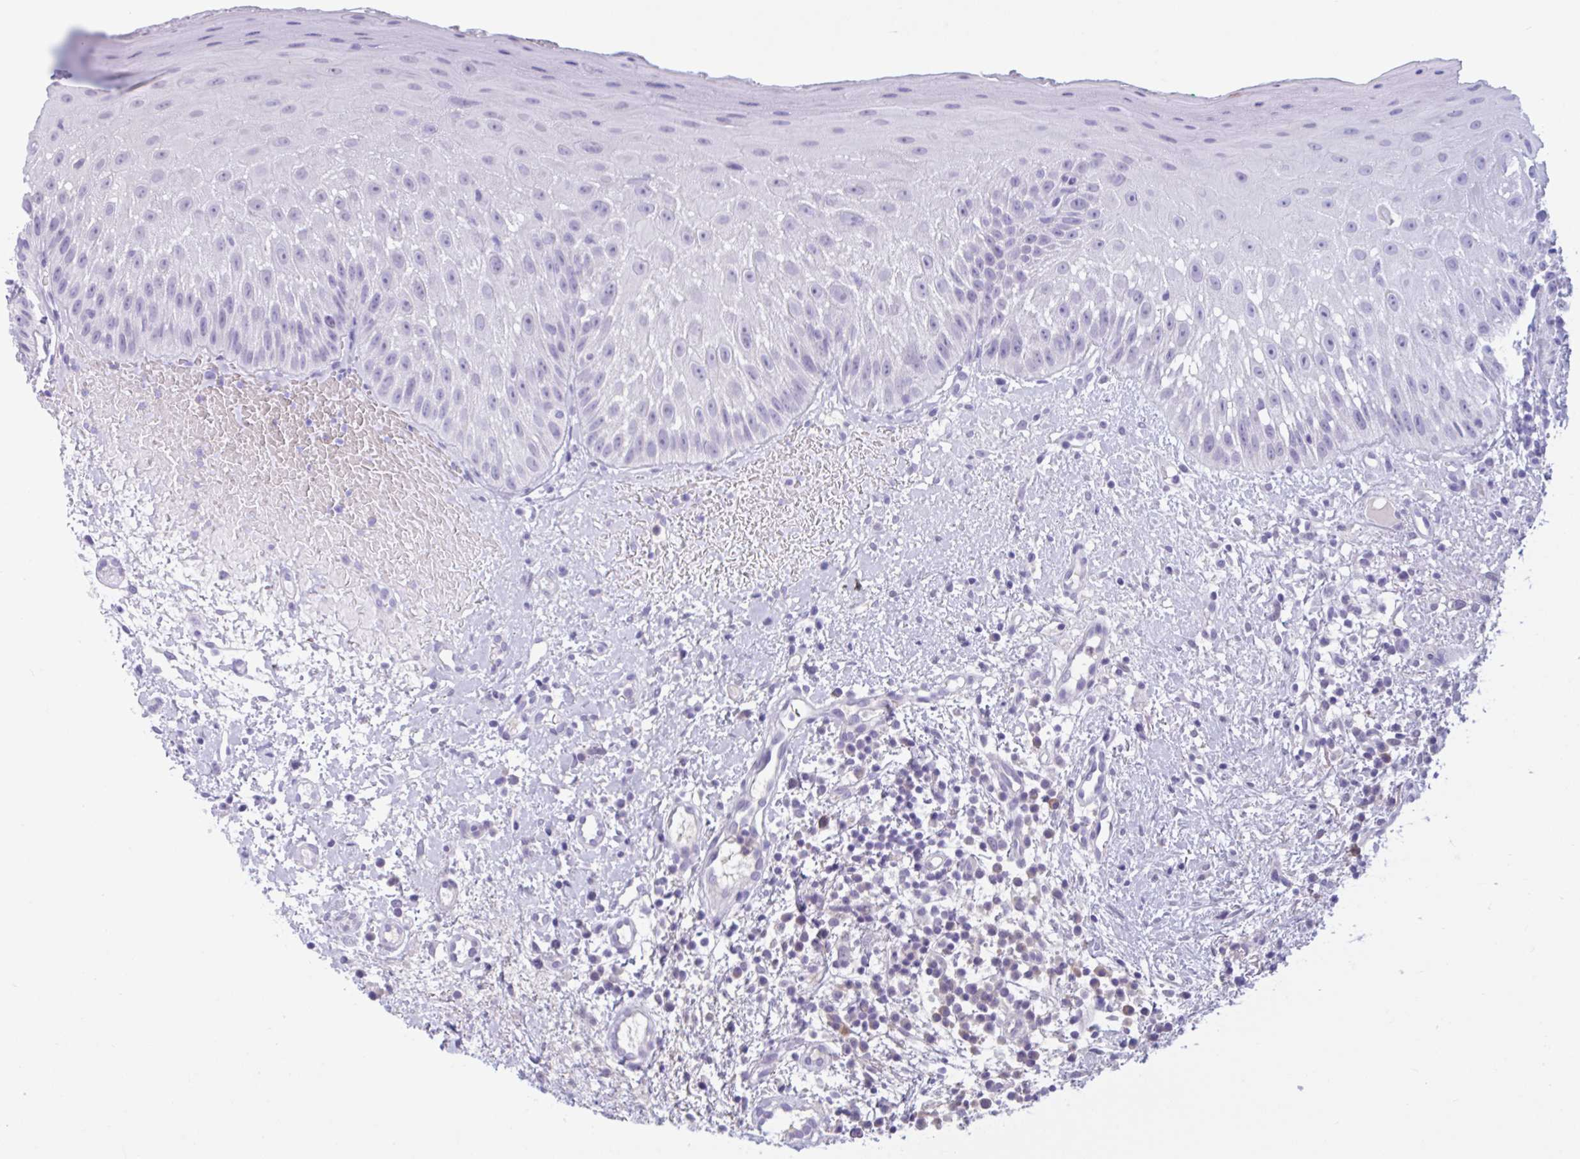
{"staining": {"intensity": "negative", "quantity": "none", "location": "none"}, "tissue": "oral mucosa", "cell_type": "Squamous epithelial cells", "image_type": "normal", "snomed": [{"axis": "morphology", "description": "Normal tissue, NOS"}, {"axis": "topography", "description": "Oral tissue"}, {"axis": "topography", "description": "Tounge, NOS"}], "caption": "Immunohistochemistry (IHC) micrograph of normal oral mucosa stained for a protein (brown), which reveals no positivity in squamous epithelial cells.", "gene": "WNT9B", "patient": {"sex": "male", "age": 83}}